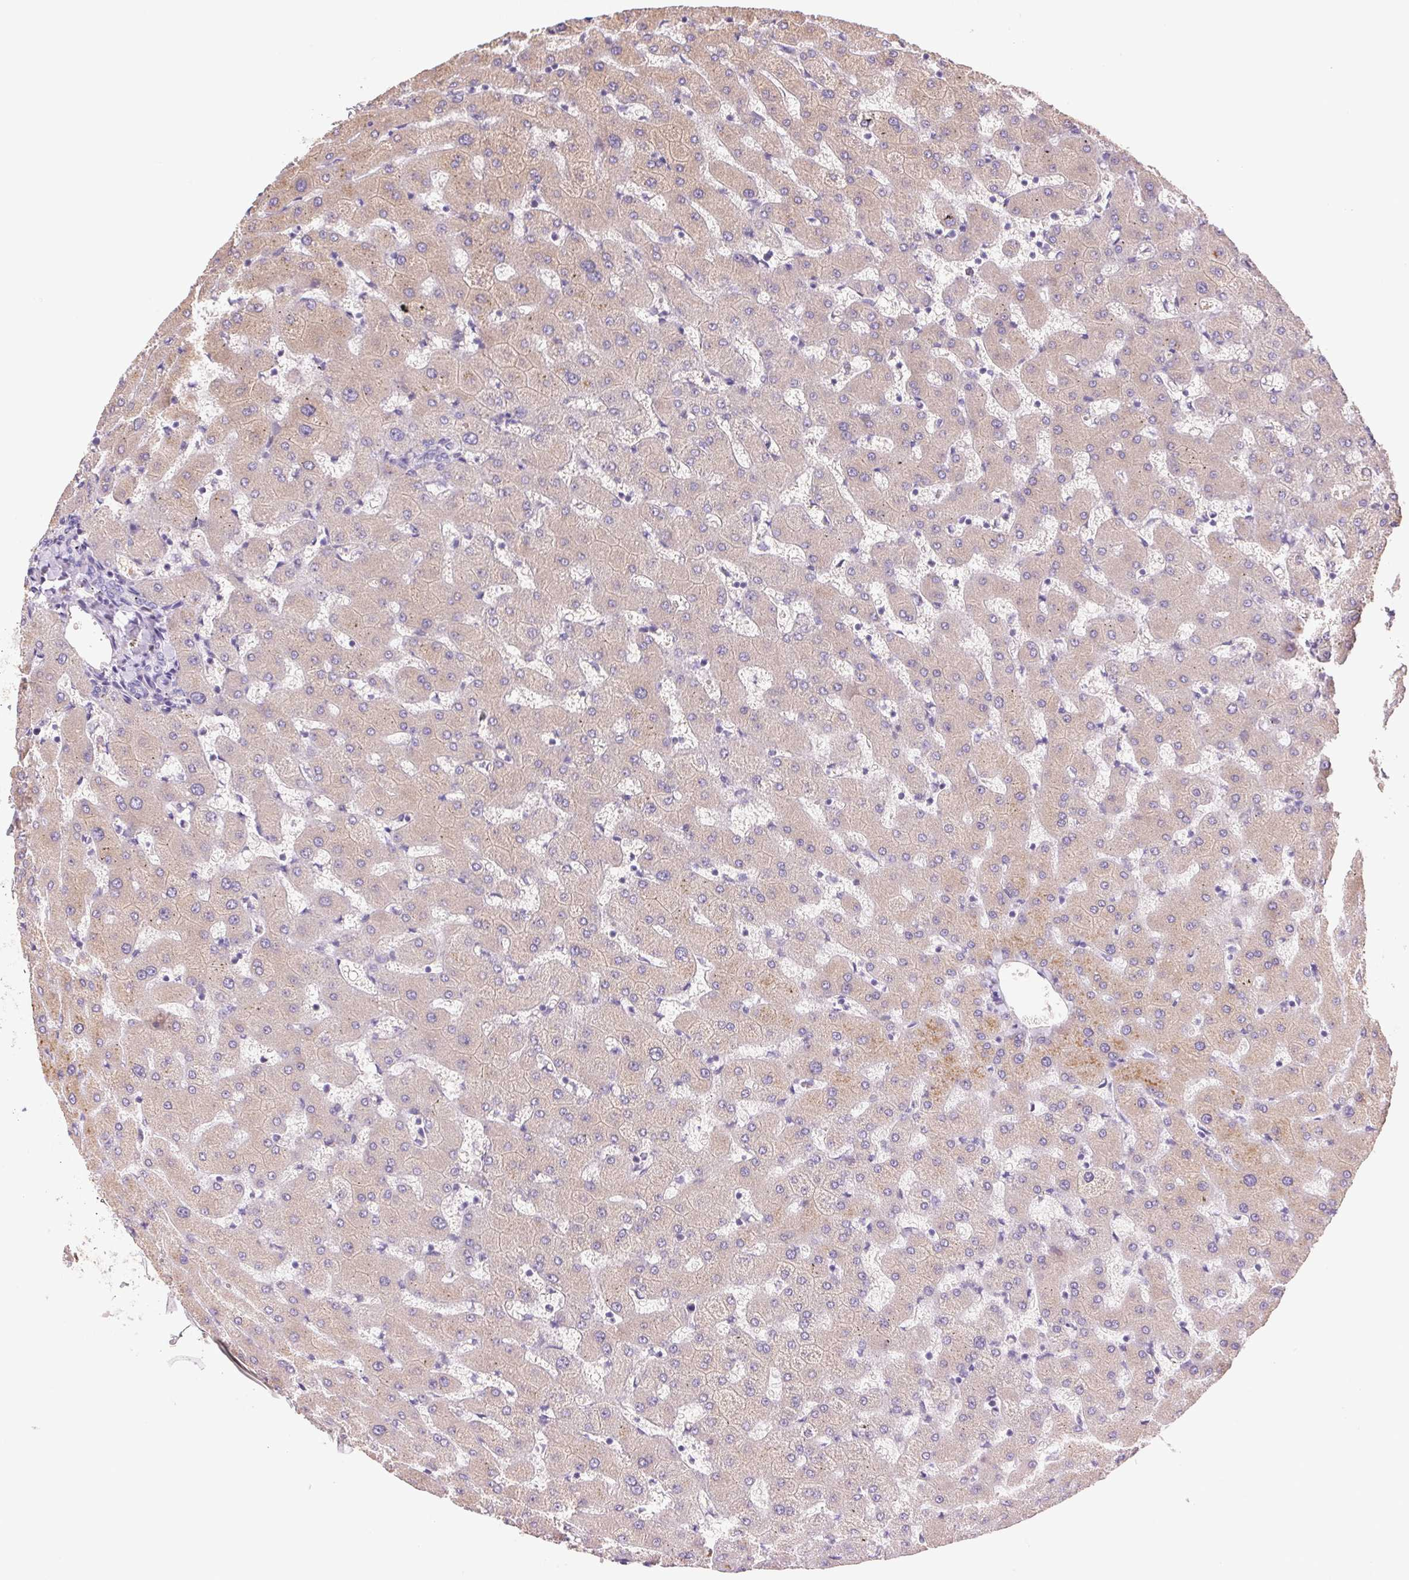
{"staining": {"intensity": "negative", "quantity": "none", "location": "none"}, "tissue": "liver", "cell_type": "Cholangiocytes", "image_type": "normal", "snomed": [{"axis": "morphology", "description": "Normal tissue, NOS"}, {"axis": "topography", "description": "Liver"}], "caption": "Micrograph shows no significant protein expression in cholangiocytes of benign liver.", "gene": "DHCR24", "patient": {"sex": "female", "age": 63}}